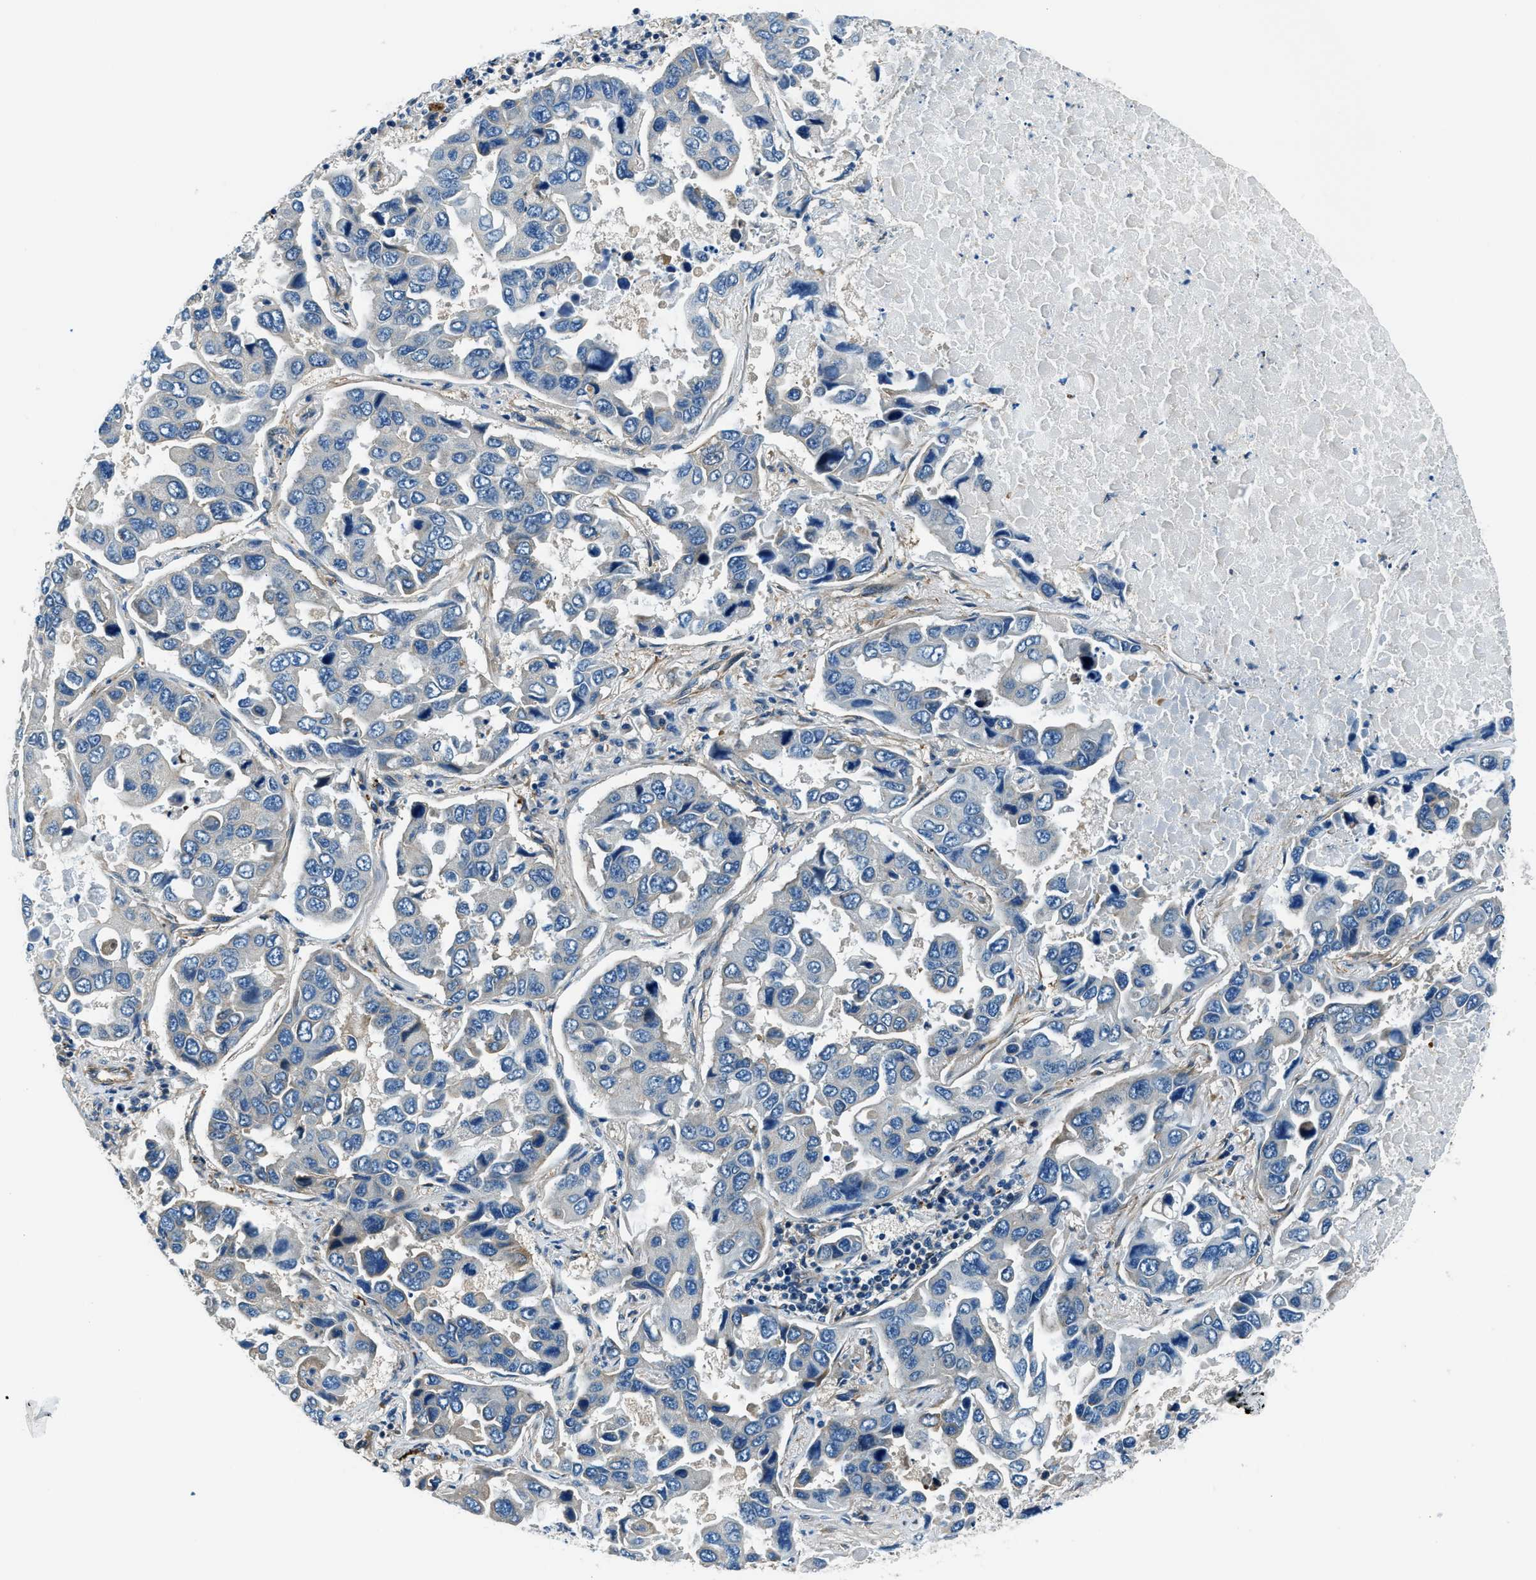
{"staining": {"intensity": "negative", "quantity": "none", "location": "none"}, "tissue": "lung cancer", "cell_type": "Tumor cells", "image_type": "cancer", "snomed": [{"axis": "morphology", "description": "Adenocarcinoma, NOS"}, {"axis": "topography", "description": "Lung"}], "caption": "Immunohistochemical staining of human lung cancer demonstrates no significant positivity in tumor cells.", "gene": "SLC19A2", "patient": {"sex": "male", "age": 64}}